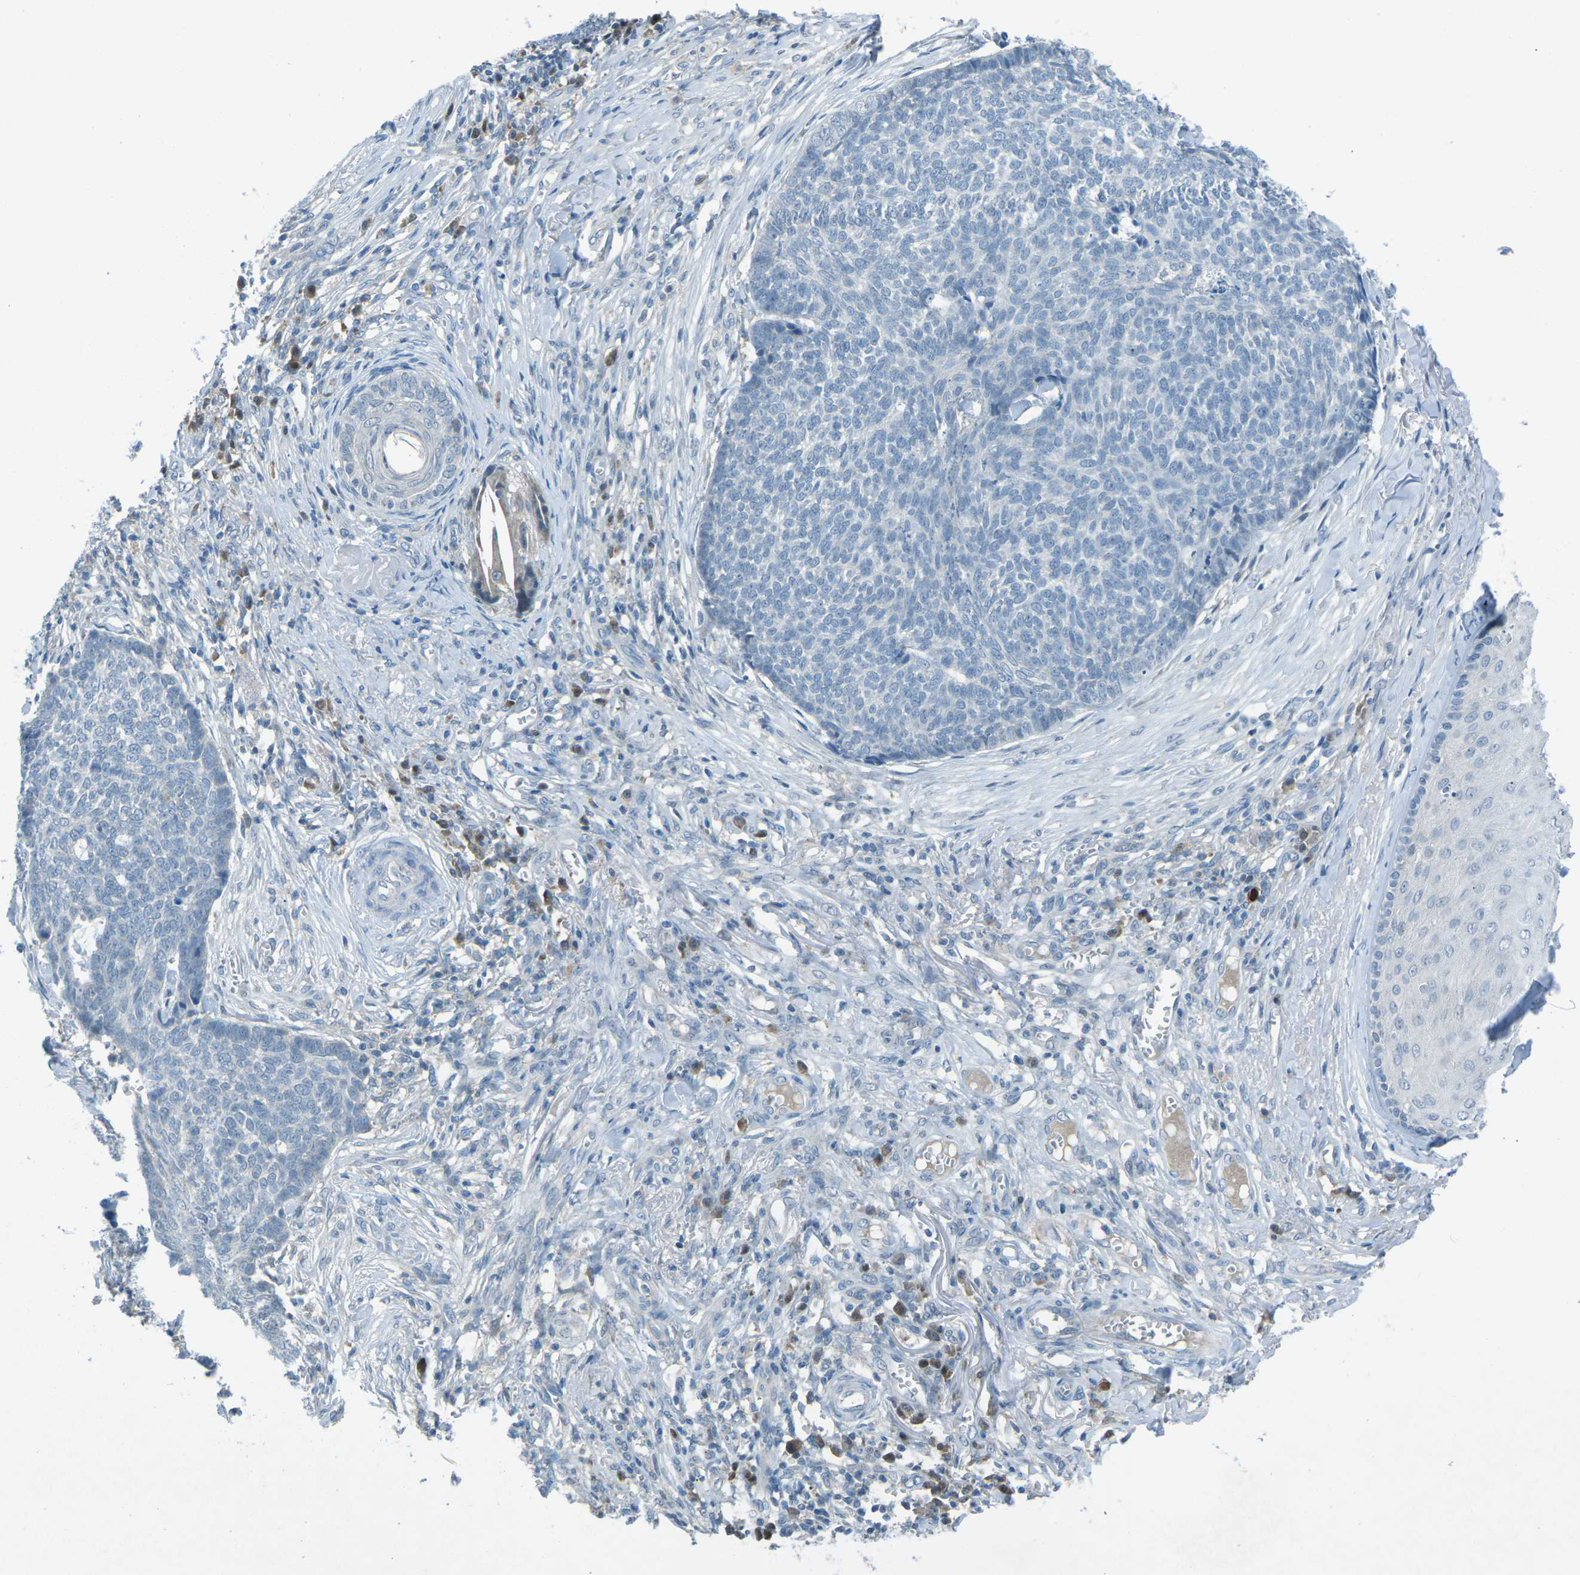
{"staining": {"intensity": "negative", "quantity": "none", "location": "none"}, "tissue": "skin cancer", "cell_type": "Tumor cells", "image_type": "cancer", "snomed": [{"axis": "morphology", "description": "Basal cell carcinoma"}, {"axis": "topography", "description": "Skin"}], "caption": "Tumor cells are negative for protein expression in human basal cell carcinoma (skin).", "gene": "PRKCA", "patient": {"sex": "male", "age": 84}}